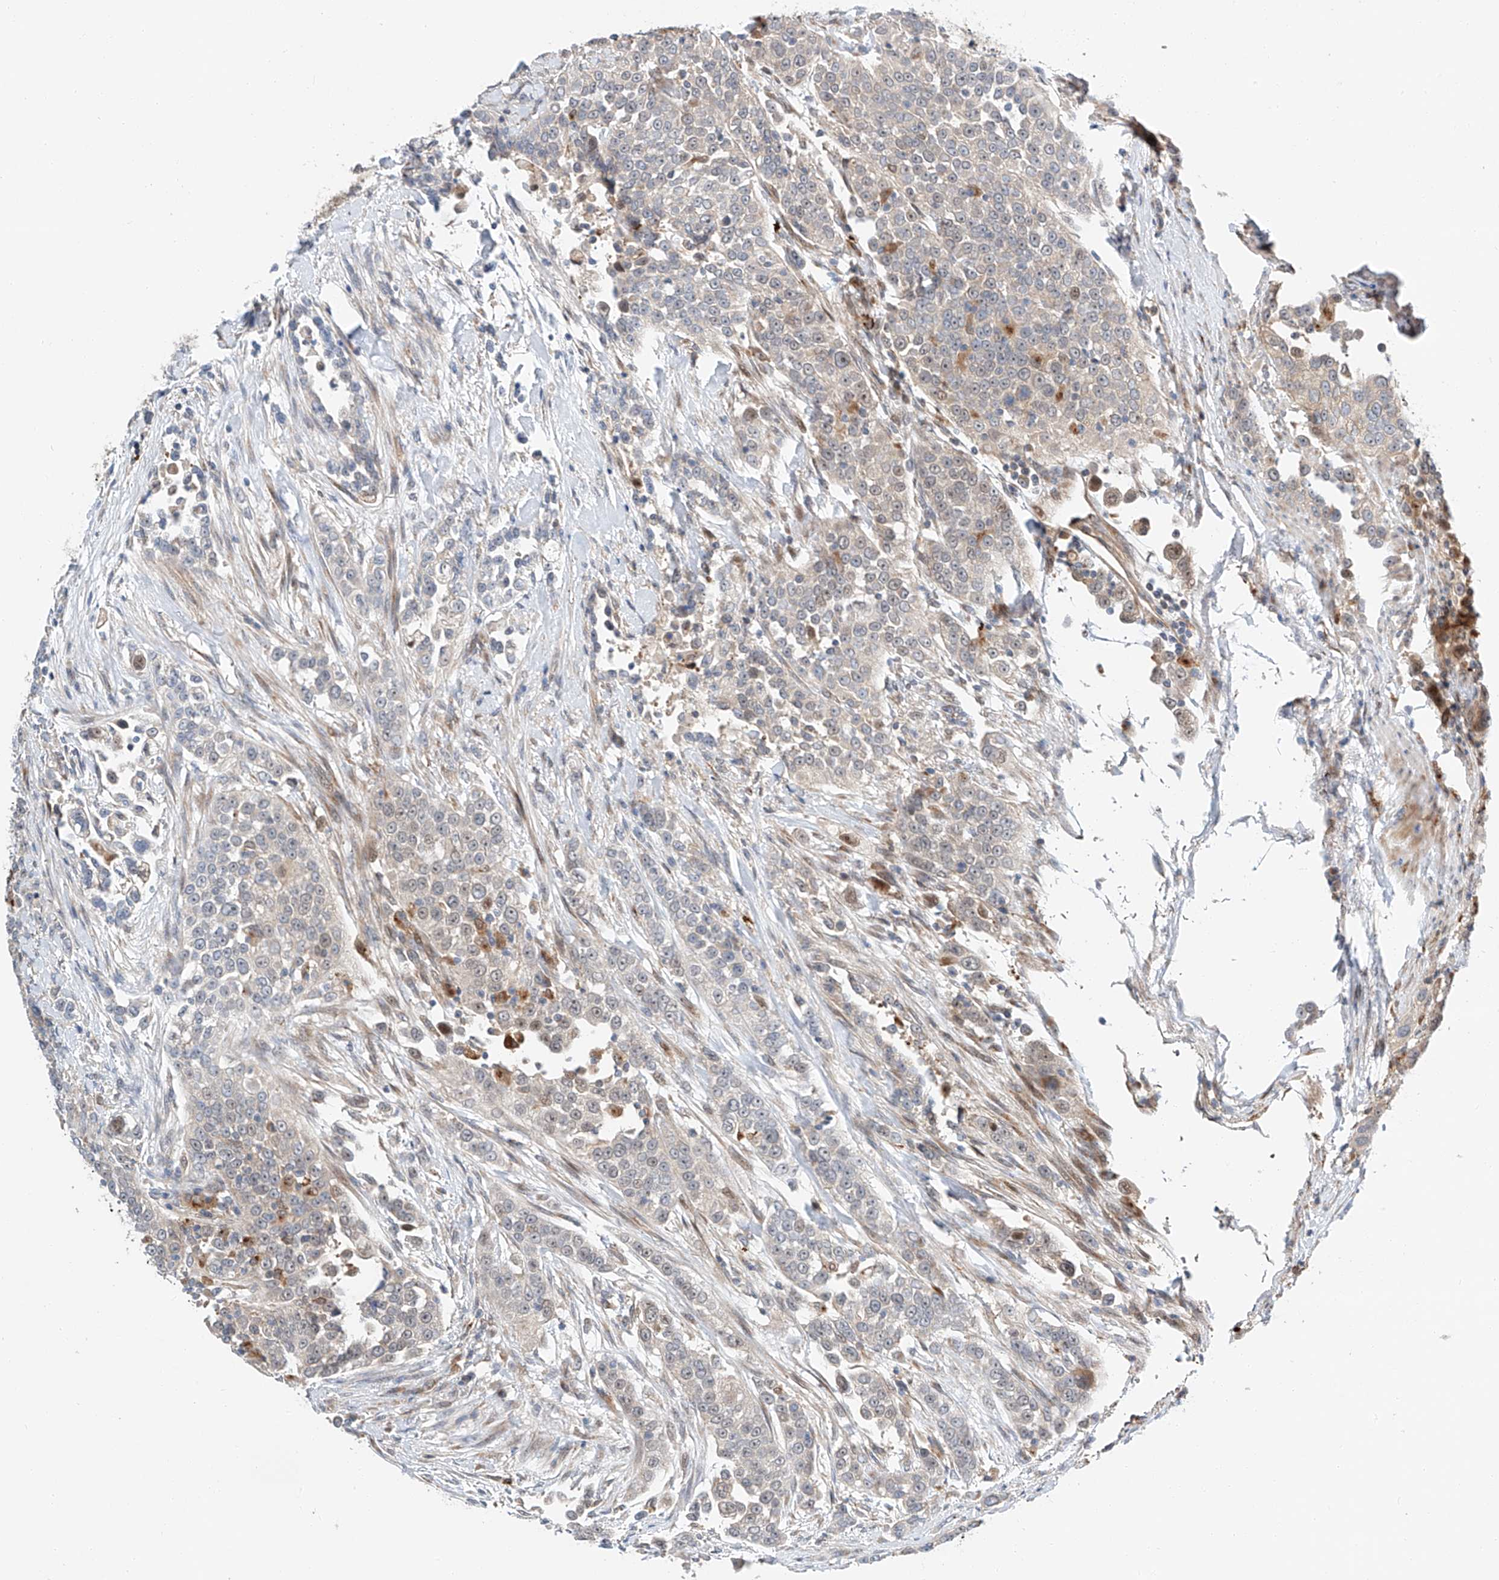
{"staining": {"intensity": "weak", "quantity": "<25%", "location": "nuclear"}, "tissue": "urothelial cancer", "cell_type": "Tumor cells", "image_type": "cancer", "snomed": [{"axis": "morphology", "description": "Urothelial carcinoma, High grade"}, {"axis": "topography", "description": "Urinary bladder"}], "caption": "A high-resolution histopathology image shows immunohistochemistry (IHC) staining of urothelial cancer, which displays no significant staining in tumor cells.", "gene": "CLDND1", "patient": {"sex": "female", "age": 80}}